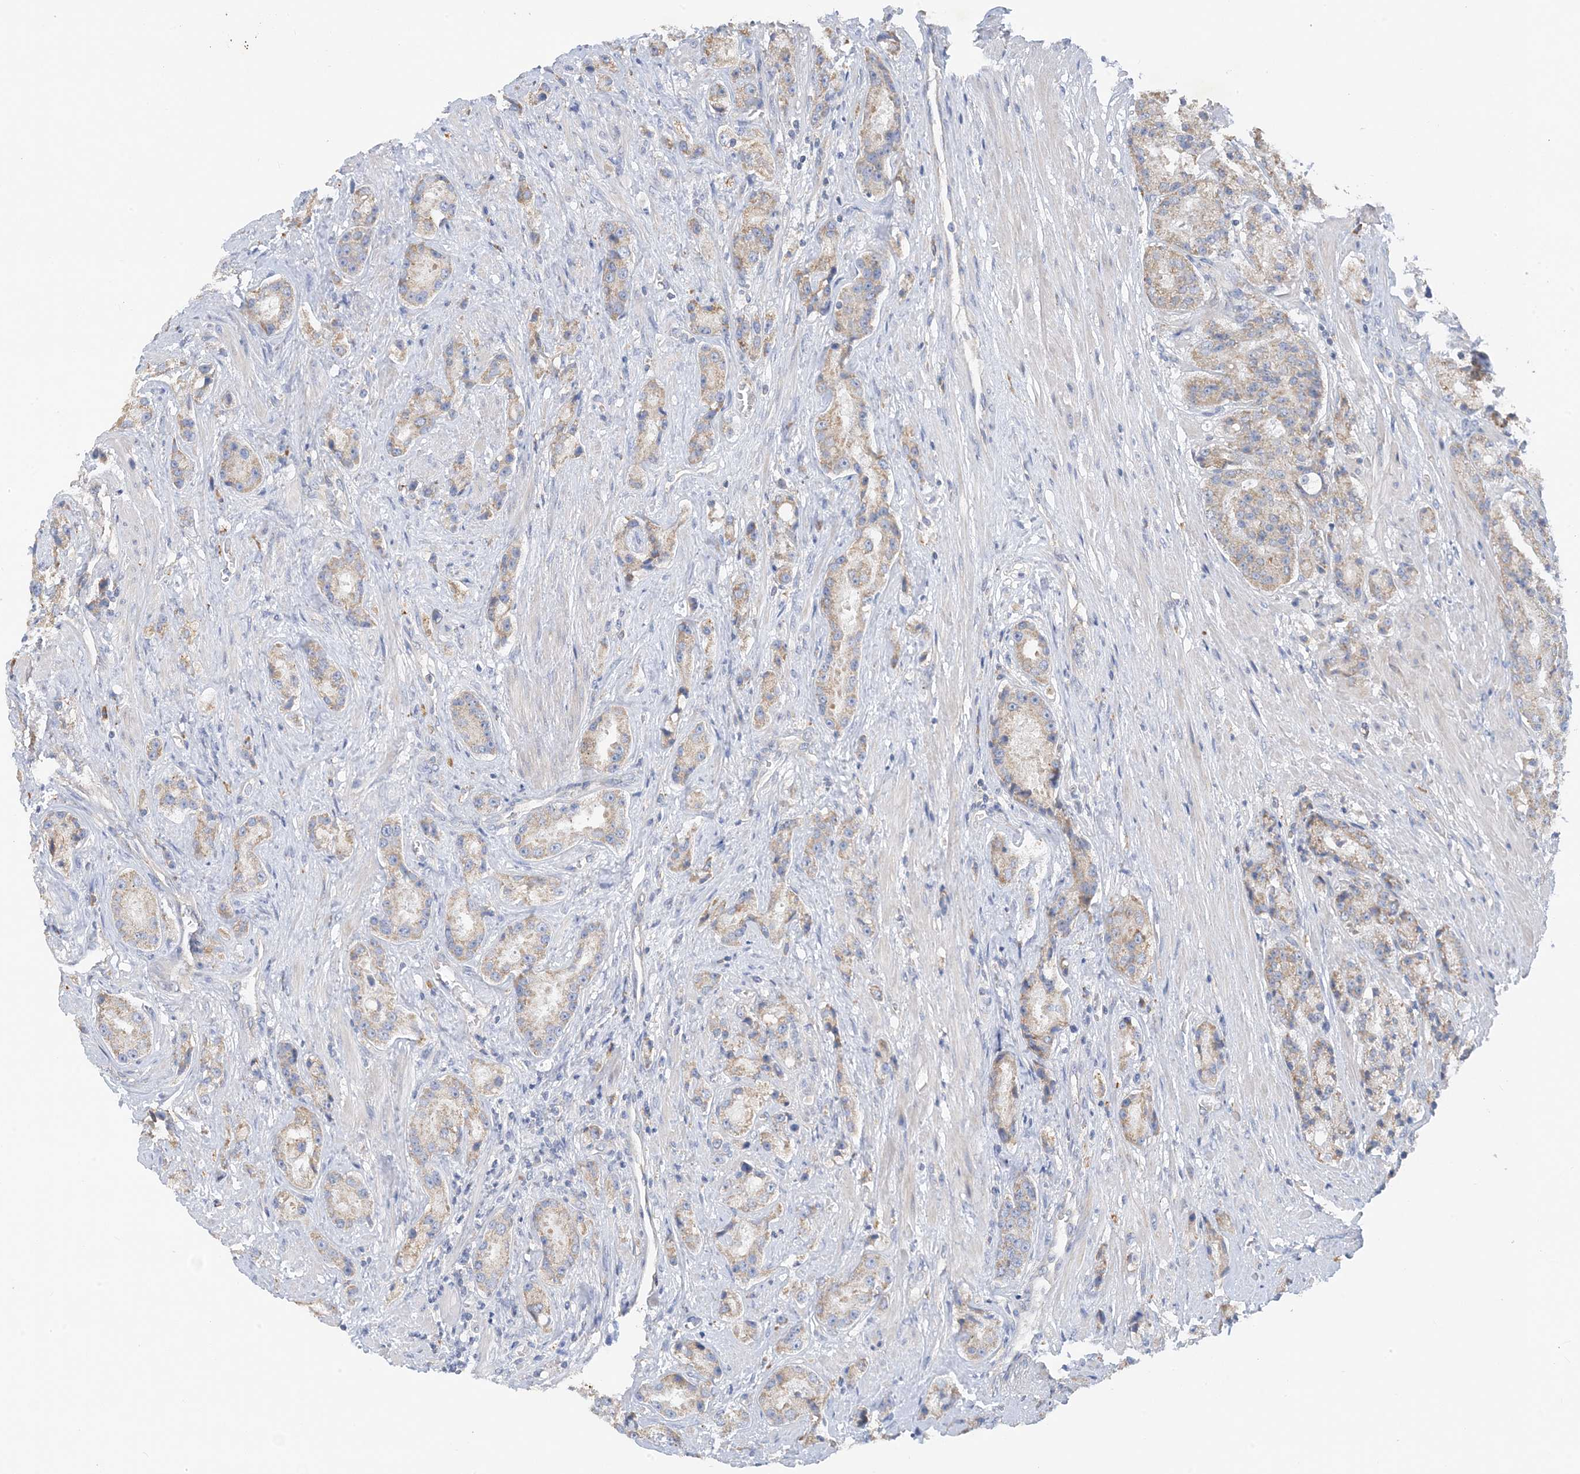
{"staining": {"intensity": "weak", "quantity": ">75%", "location": "cytoplasmic/membranous"}, "tissue": "prostate cancer", "cell_type": "Tumor cells", "image_type": "cancer", "snomed": [{"axis": "morphology", "description": "Adenocarcinoma, High grade"}, {"axis": "topography", "description": "Prostate"}], "caption": "DAB immunohistochemical staining of human prostate cancer (adenocarcinoma (high-grade)) reveals weak cytoplasmic/membranous protein staining in approximately >75% of tumor cells.", "gene": "ZCCHC18", "patient": {"sex": "male", "age": 60}}